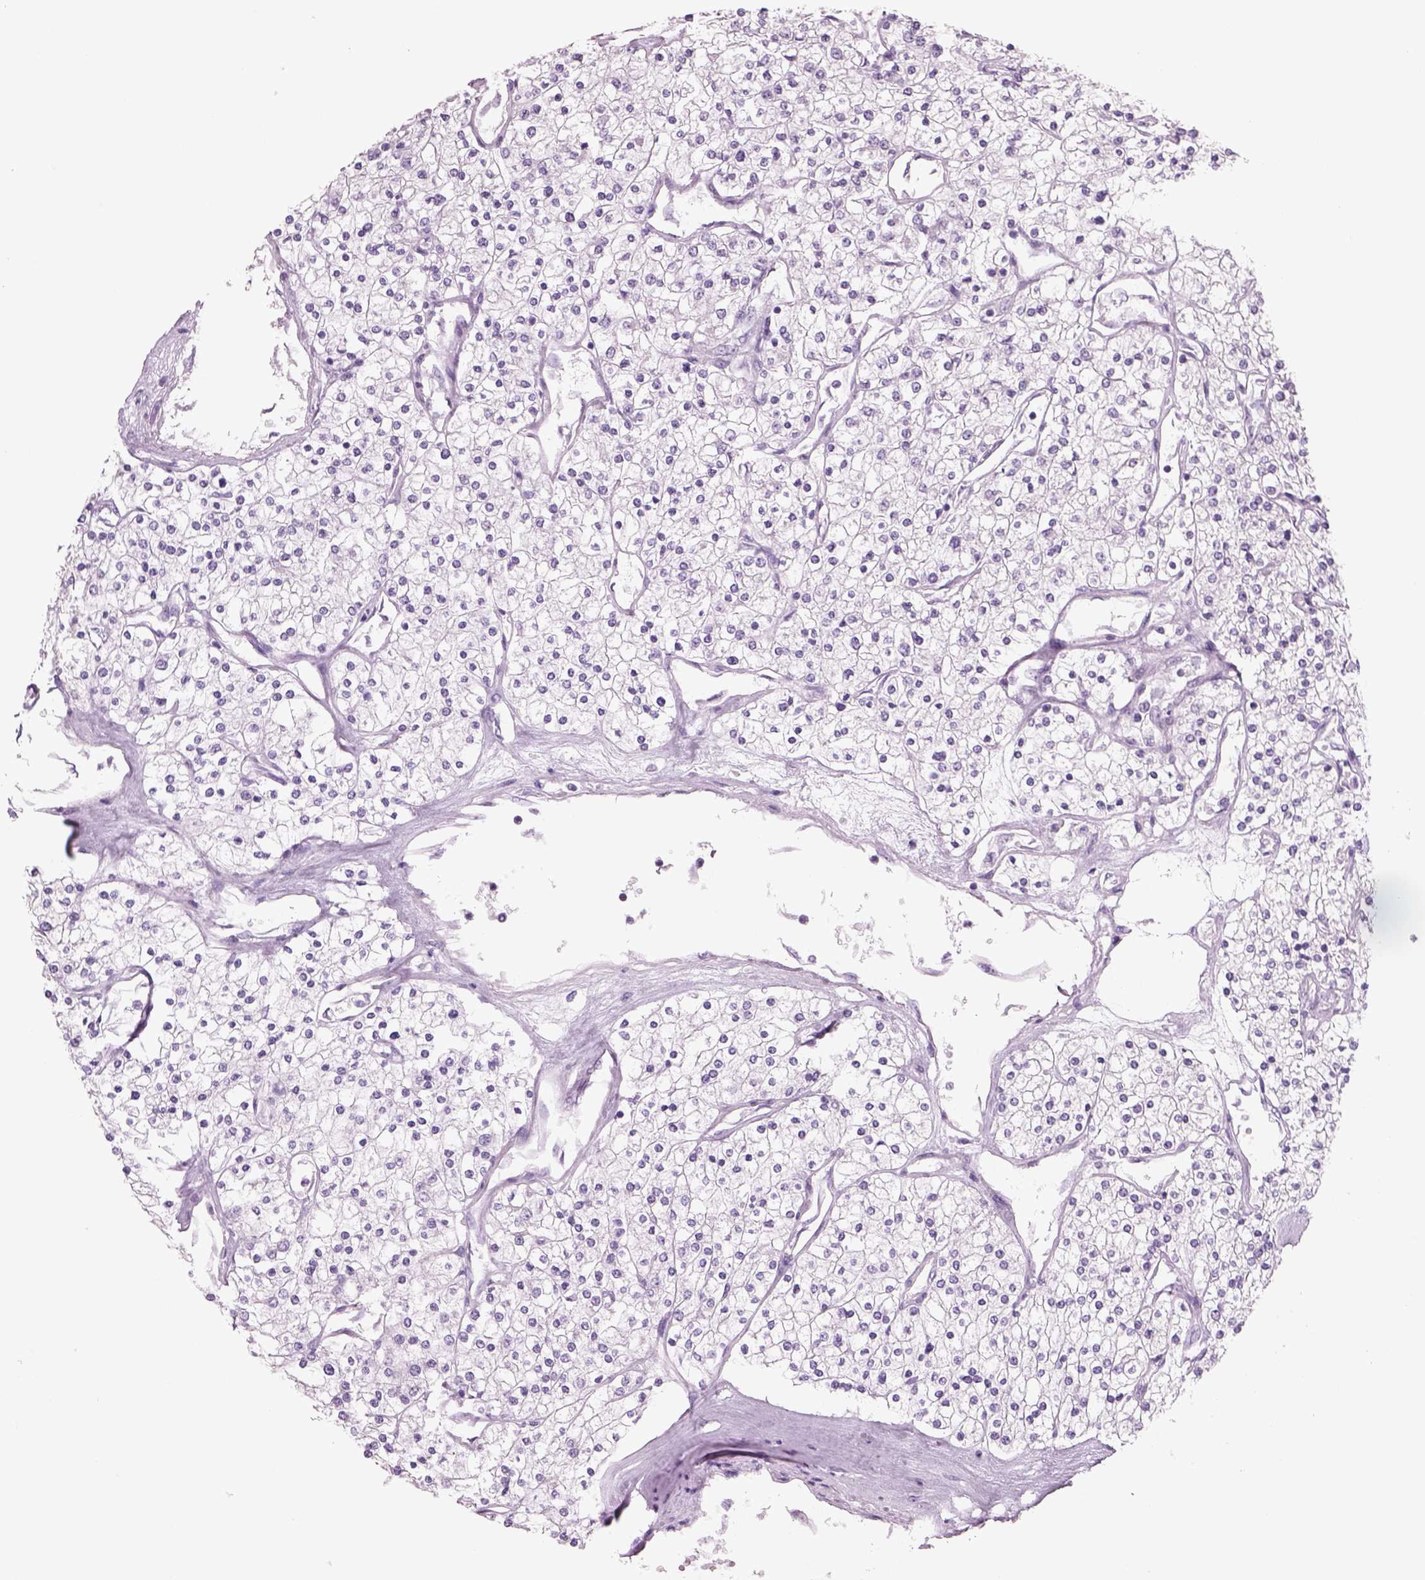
{"staining": {"intensity": "negative", "quantity": "none", "location": "none"}, "tissue": "renal cancer", "cell_type": "Tumor cells", "image_type": "cancer", "snomed": [{"axis": "morphology", "description": "Adenocarcinoma, NOS"}, {"axis": "topography", "description": "Kidney"}], "caption": "Tumor cells are negative for brown protein staining in renal cancer (adenocarcinoma).", "gene": "RHO", "patient": {"sex": "male", "age": 80}}